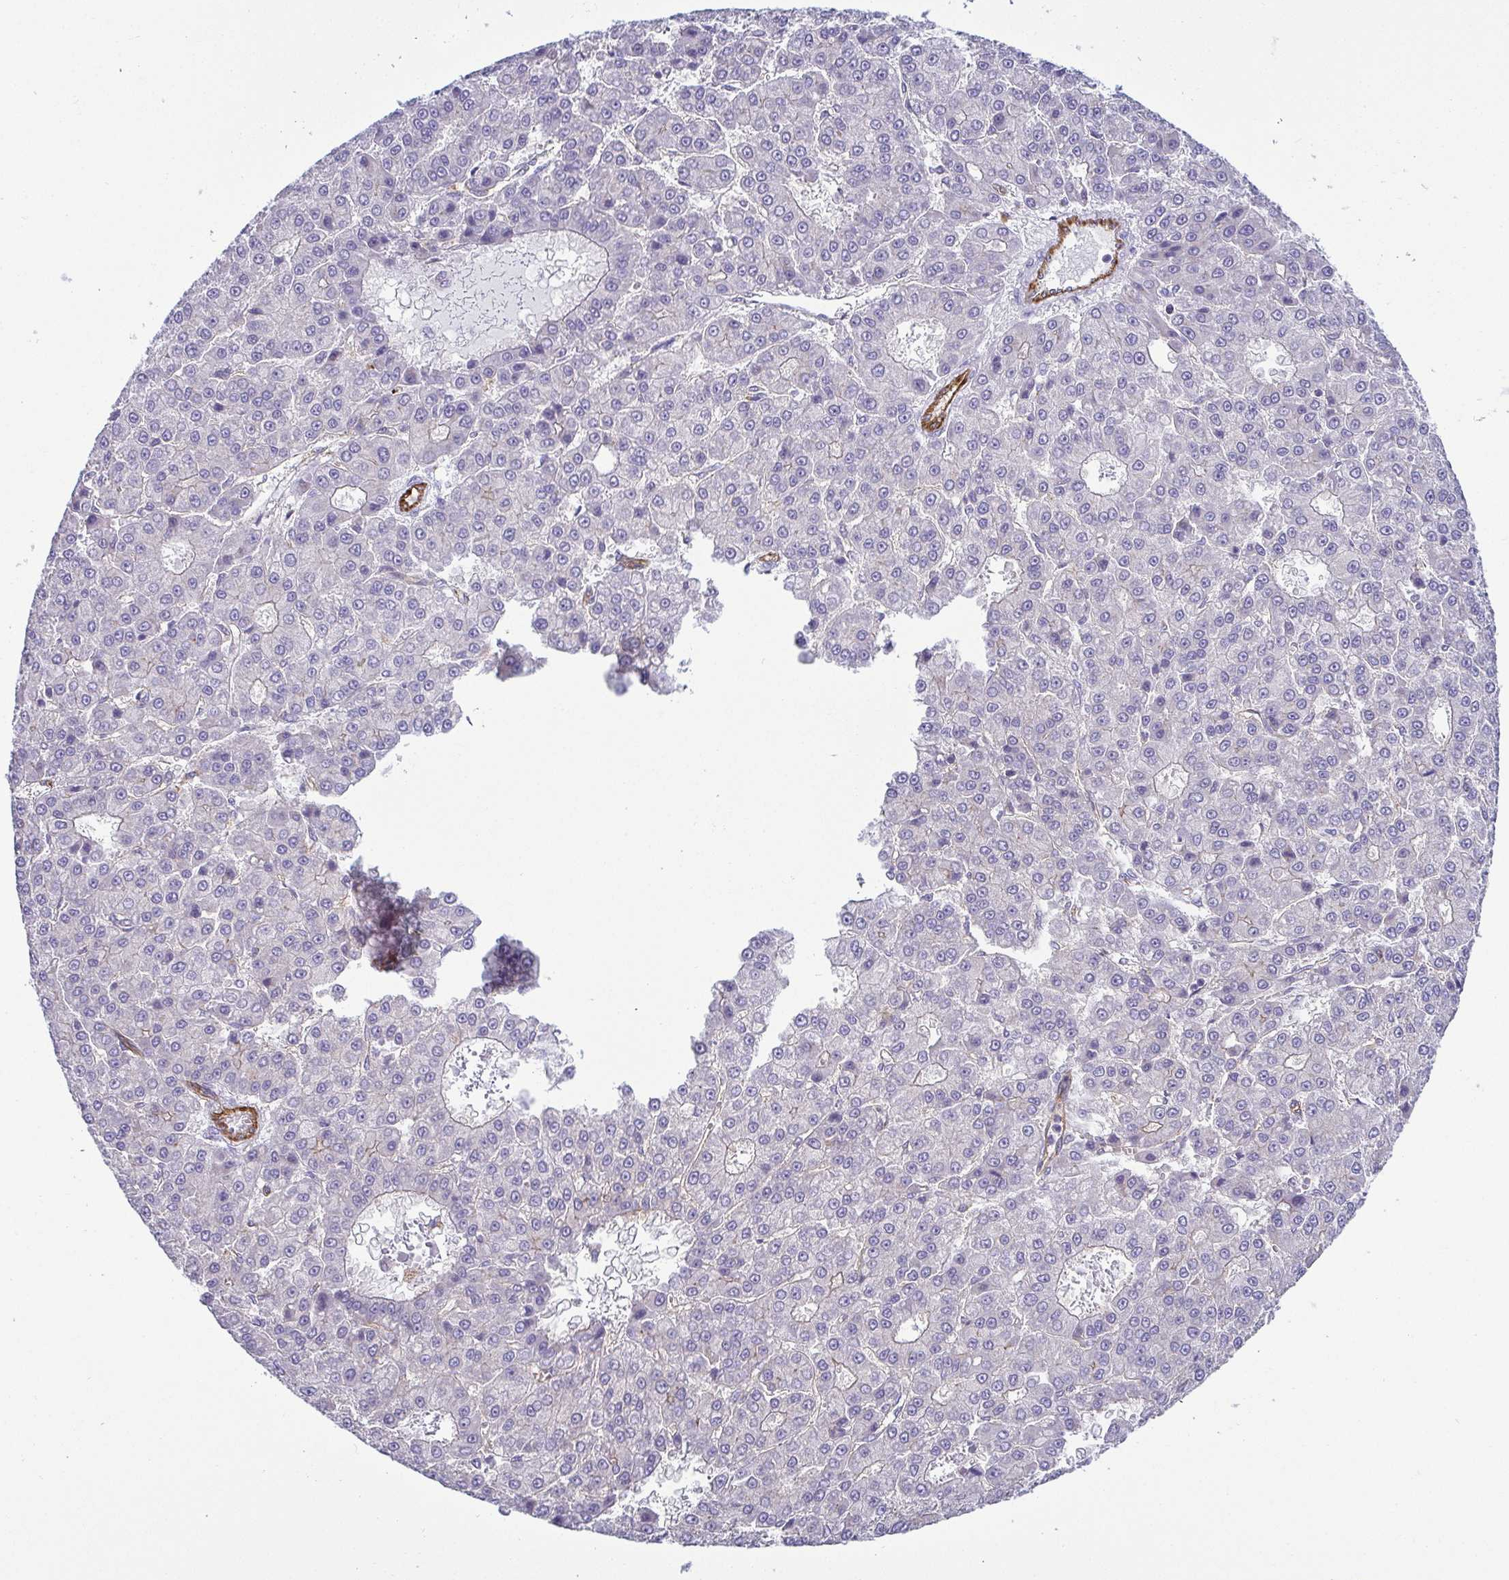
{"staining": {"intensity": "negative", "quantity": "none", "location": "none"}, "tissue": "liver cancer", "cell_type": "Tumor cells", "image_type": "cancer", "snomed": [{"axis": "morphology", "description": "Carcinoma, Hepatocellular, NOS"}, {"axis": "topography", "description": "Liver"}], "caption": "High power microscopy image of an IHC image of liver hepatocellular carcinoma, revealing no significant expression in tumor cells.", "gene": "LIMA1", "patient": {"sex": "male", "age": 70}}